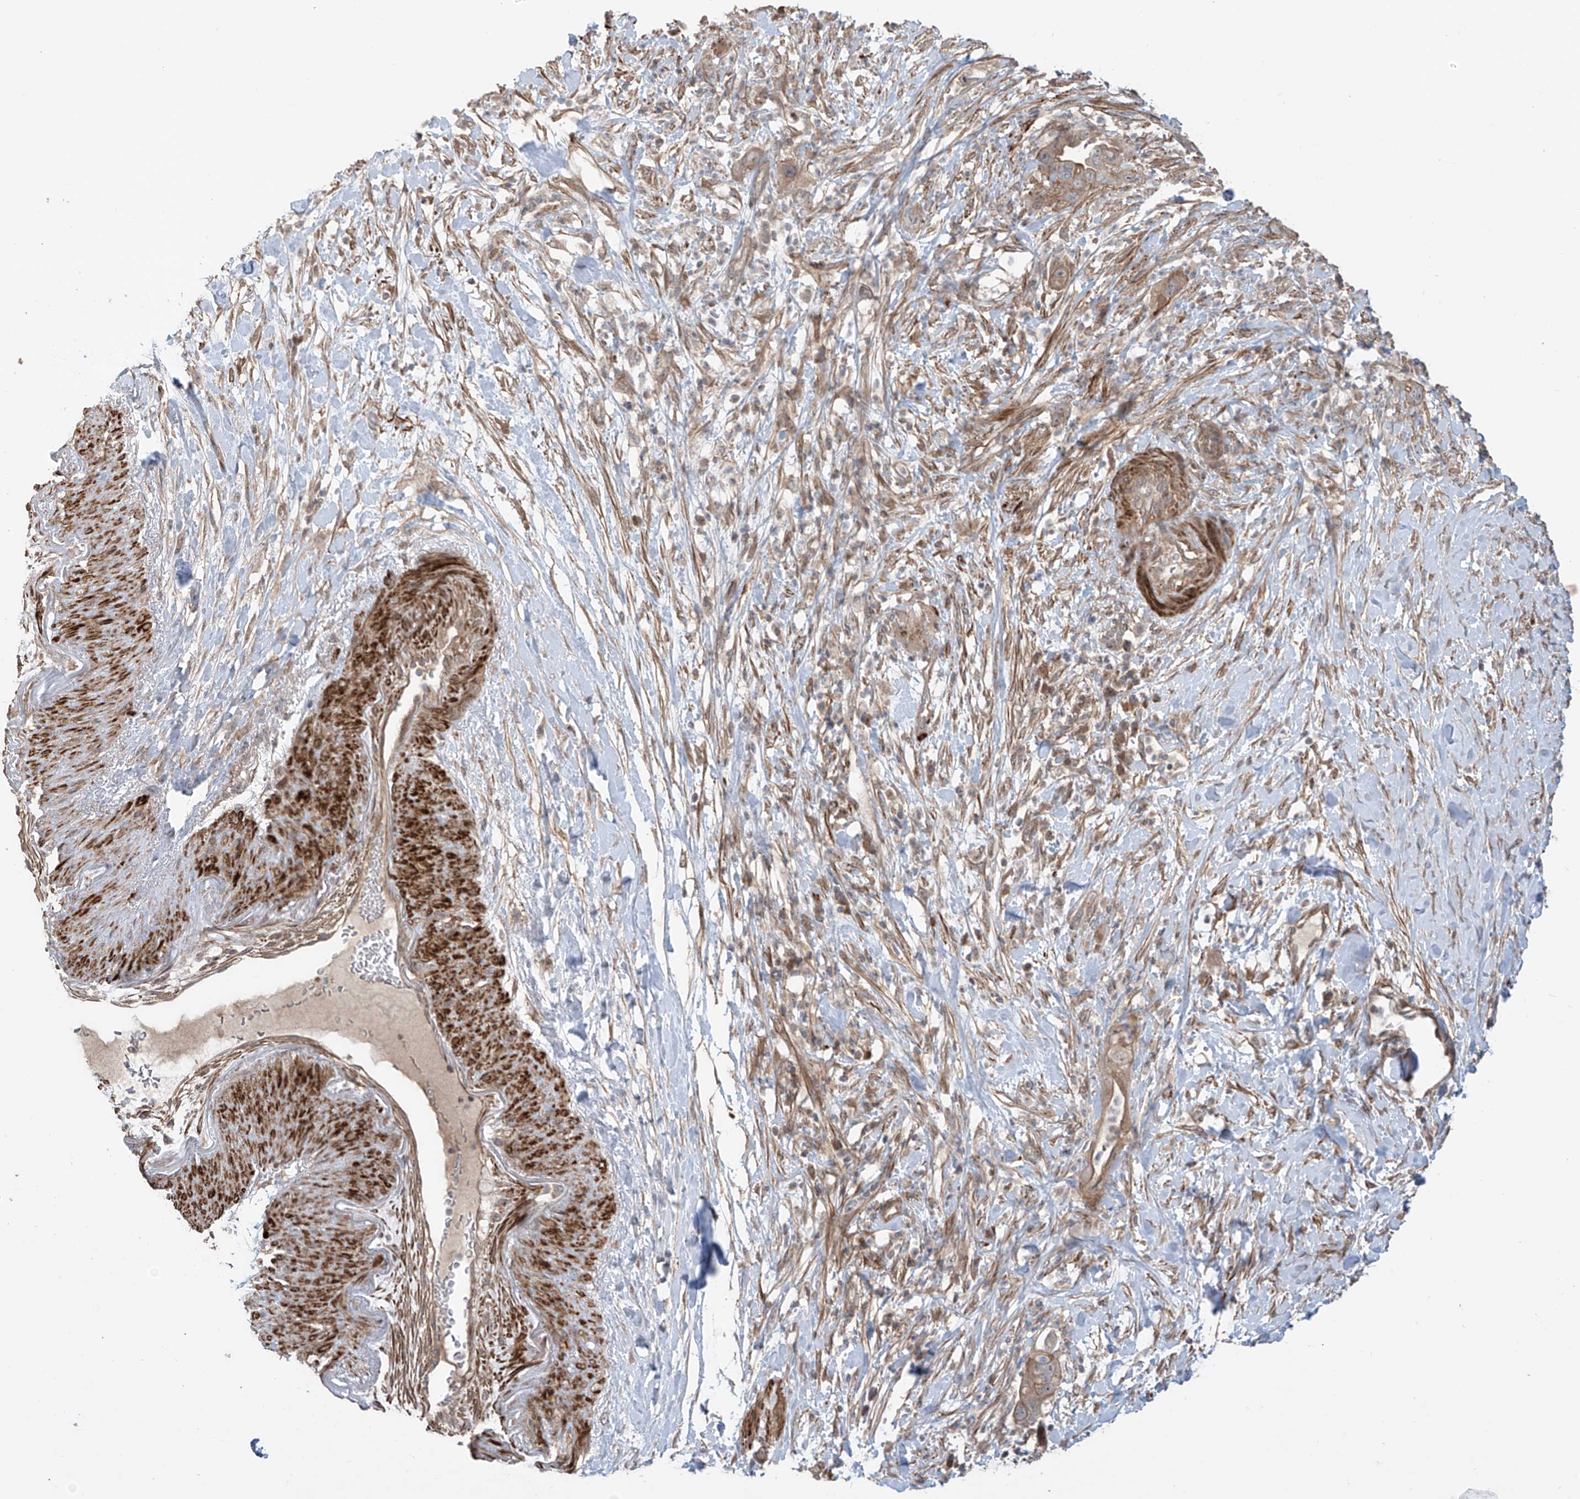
{"staining": {"intensity": "weak", "quantity": ">75%", "location": "cytoplasmic/membranous"}, "tissue": "pancreatic cancer", "cell_type": "Tumor cells", "image_type": "cancer", "snomed": [{"axis": "morphology", "description": "Adenocarcinoma, NOS"}, {"axis": "topography", "description": "Pancreas"}], "caption": "Weak cytoplasmic/membranous staining for a protein is identified in approximately >75% of tumor cells of pancreatic cancer using immunohistochemistry (IHC).", "gene": "LRRC74A", "patient": {"sex": "female", "age": 71}}